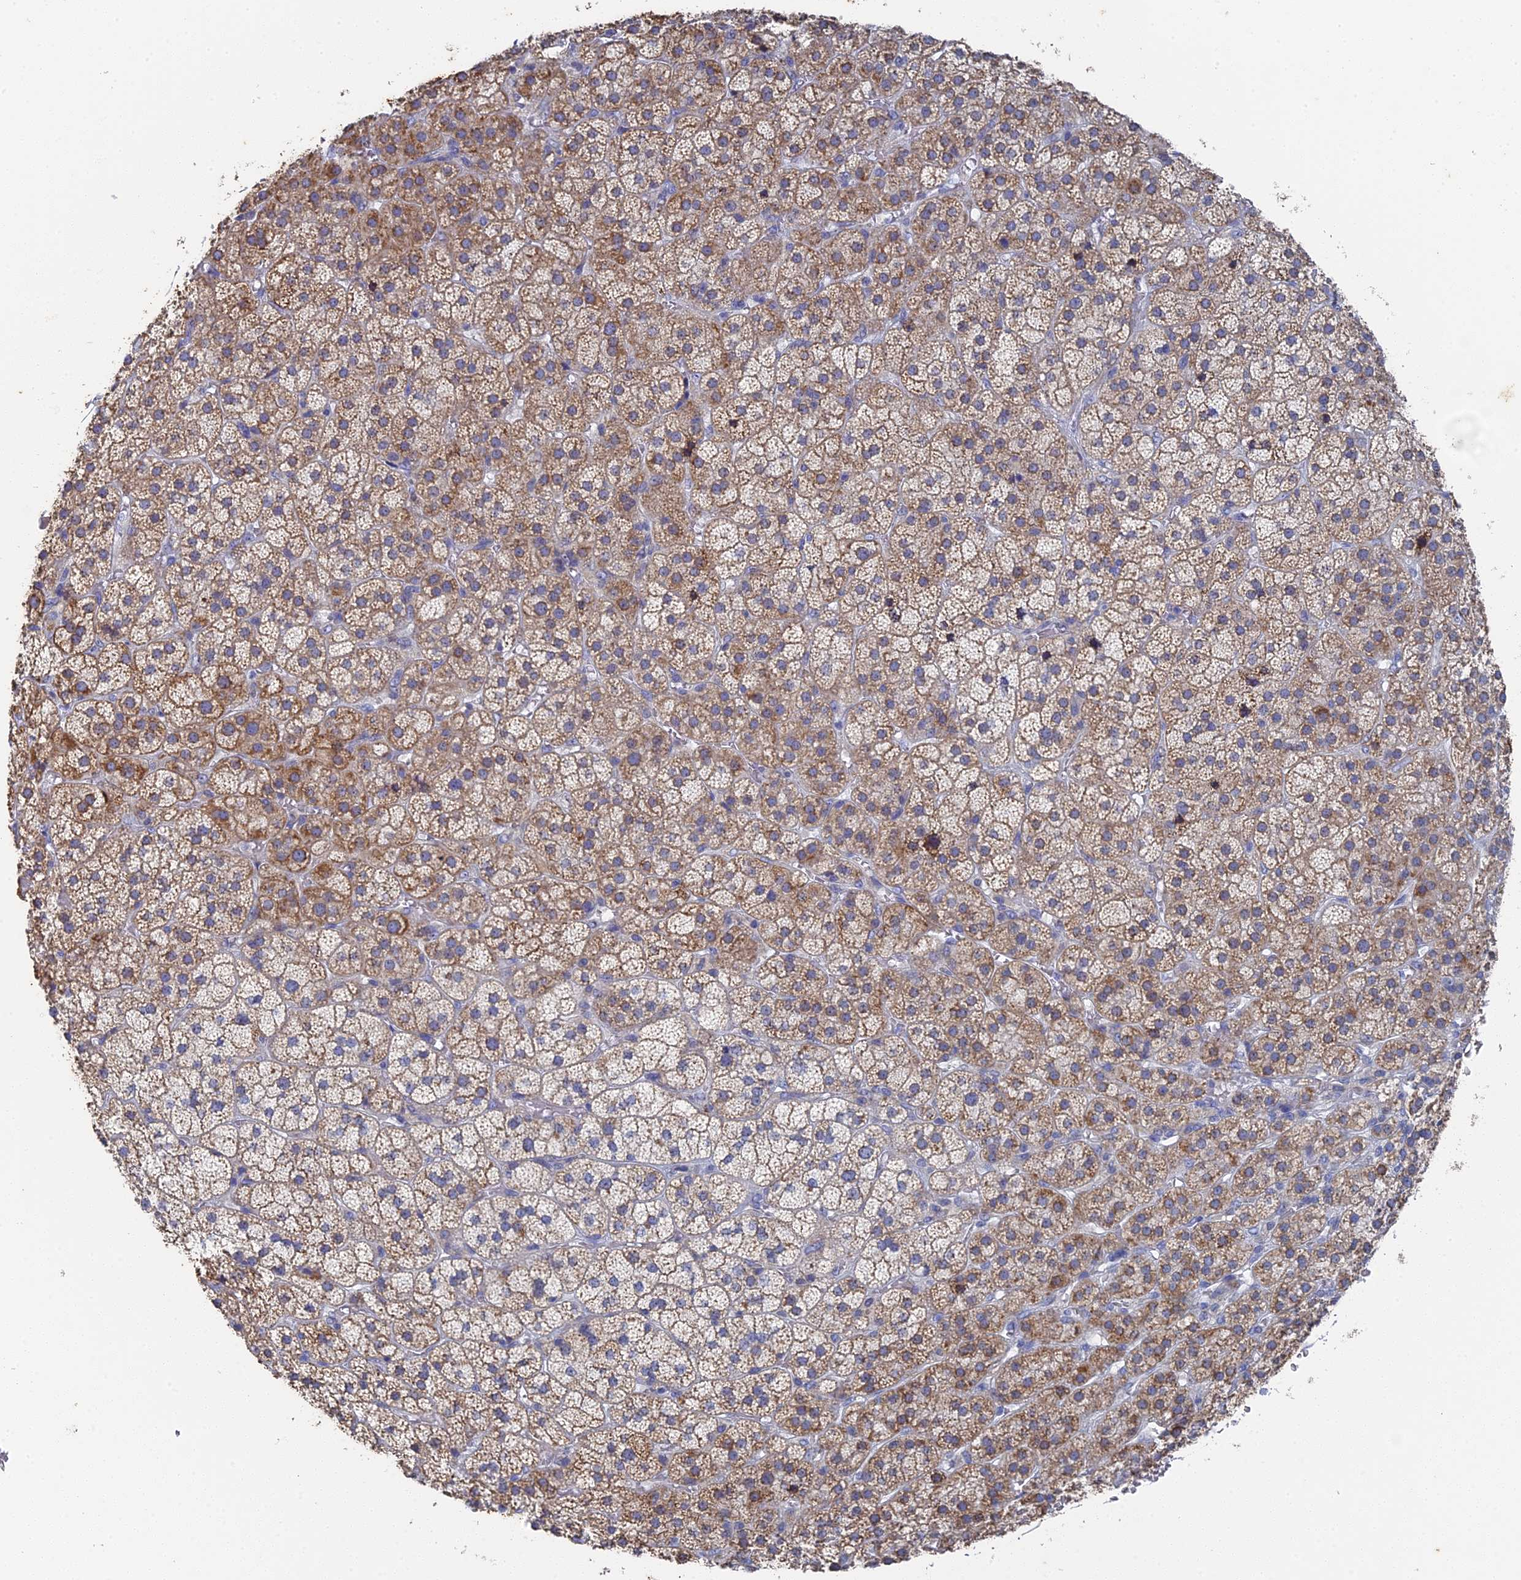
{"staining": {"intensity": "moderate", "quantity": "<25%", "location": "cytoplasmic/membranous"}, "tissue": "adrenal gland", "cell_type": "Glandular cells", "image_type": "normal", "snomed": [{"axis": "morphology", "description": "Normal tissue, NOS"}, {"axis": "topography", "description": "Adrenal gland"}], "caption": "Immunohistochemical staining of benign adrenal gland shows low levels of moderate cytoplasmic/membranous expression in approximately <25% of glandular cells.", "gene": "SRFBP1", "patient": {"sex": "female", "age": 70}}